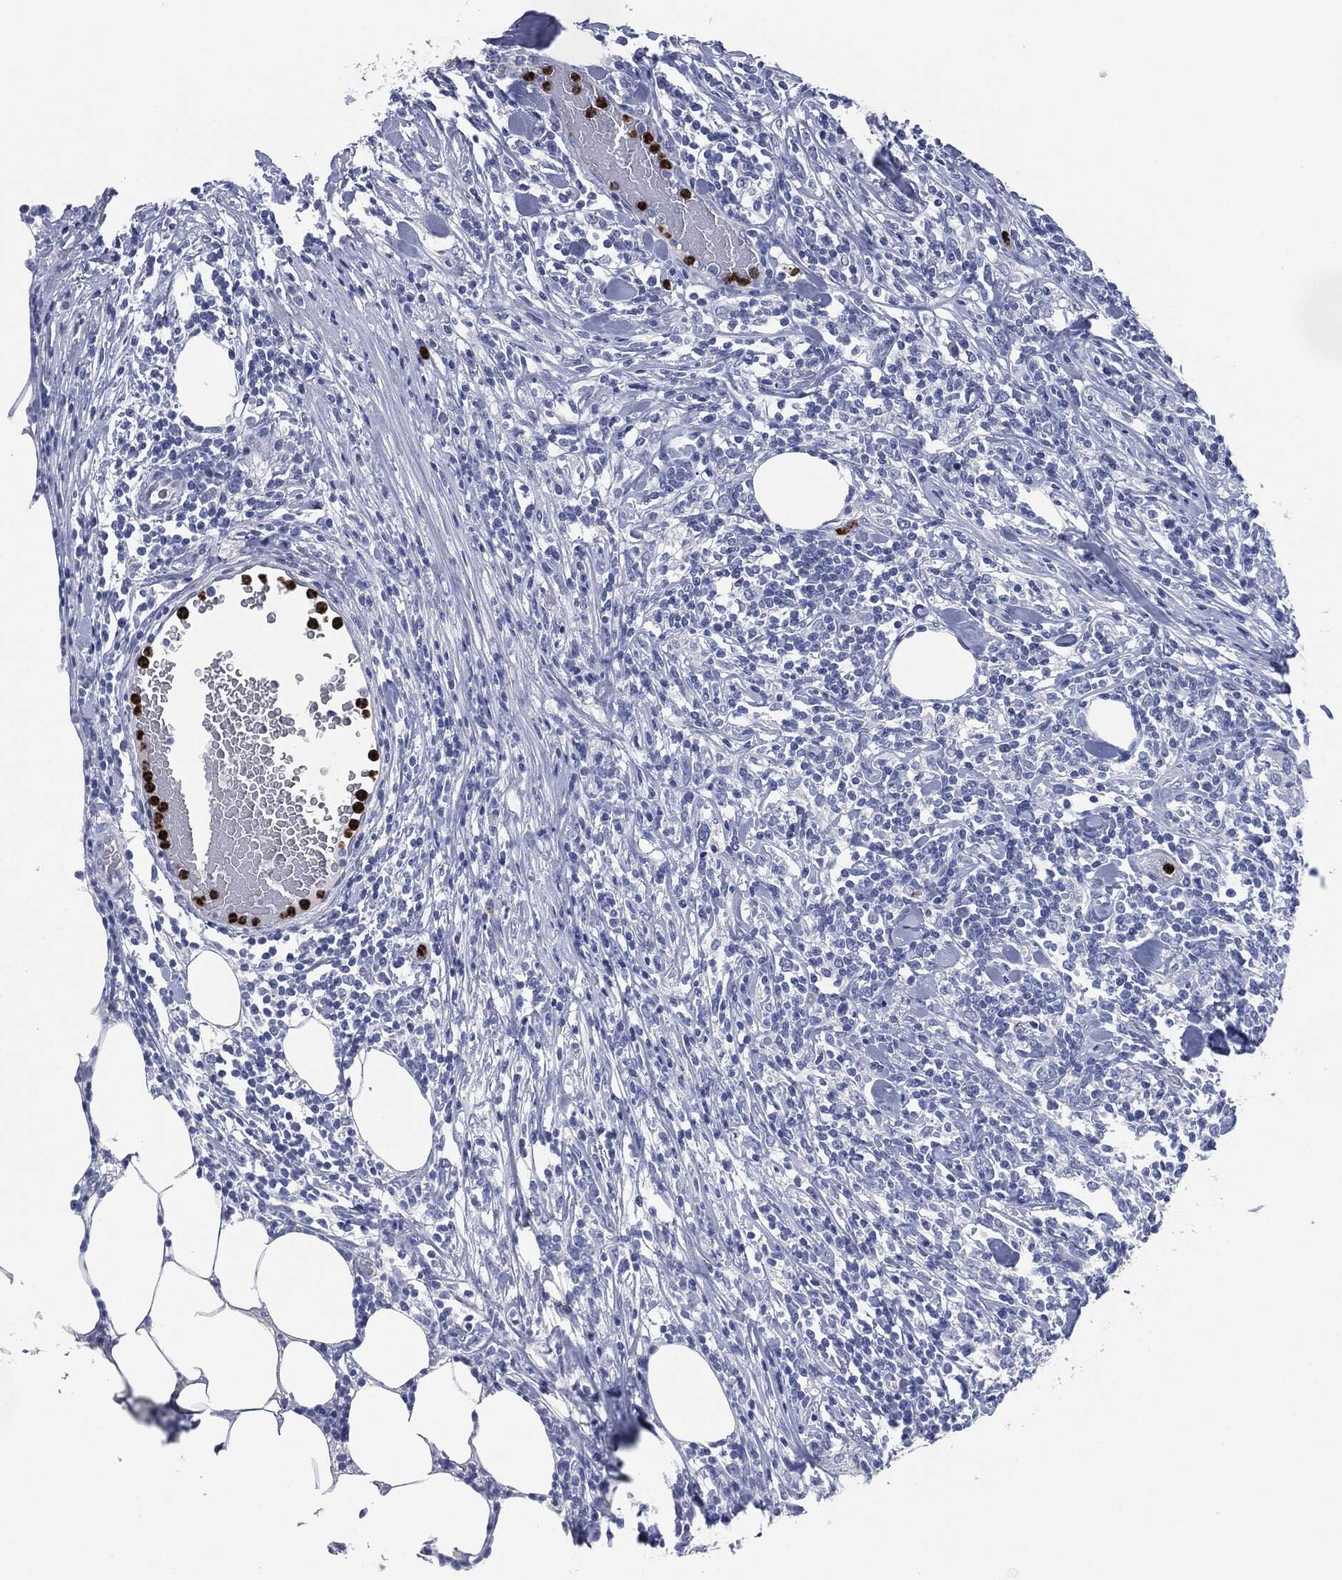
{"staining": {"intensity": "negative", "quantity": "none", "location": "none"}, "tissue": "lymphoma", "cell_type": "Tumor cells", "image_type": "cancer", "snomed": [{"axis": "morphology", "description": "Malignant lymphoma, non-Hodgkin's type, High grade"}, {"axis": "topography", "description": "Lymph node"}], "caption": "Immunohistochemical staining of human malignant lymphoma, non-Hodgkin's type (high-grade) exhibits no significant positivity in tumor cells.", "gene": "CEACAM8", "patient": {"sex": "female", "age": 84}}